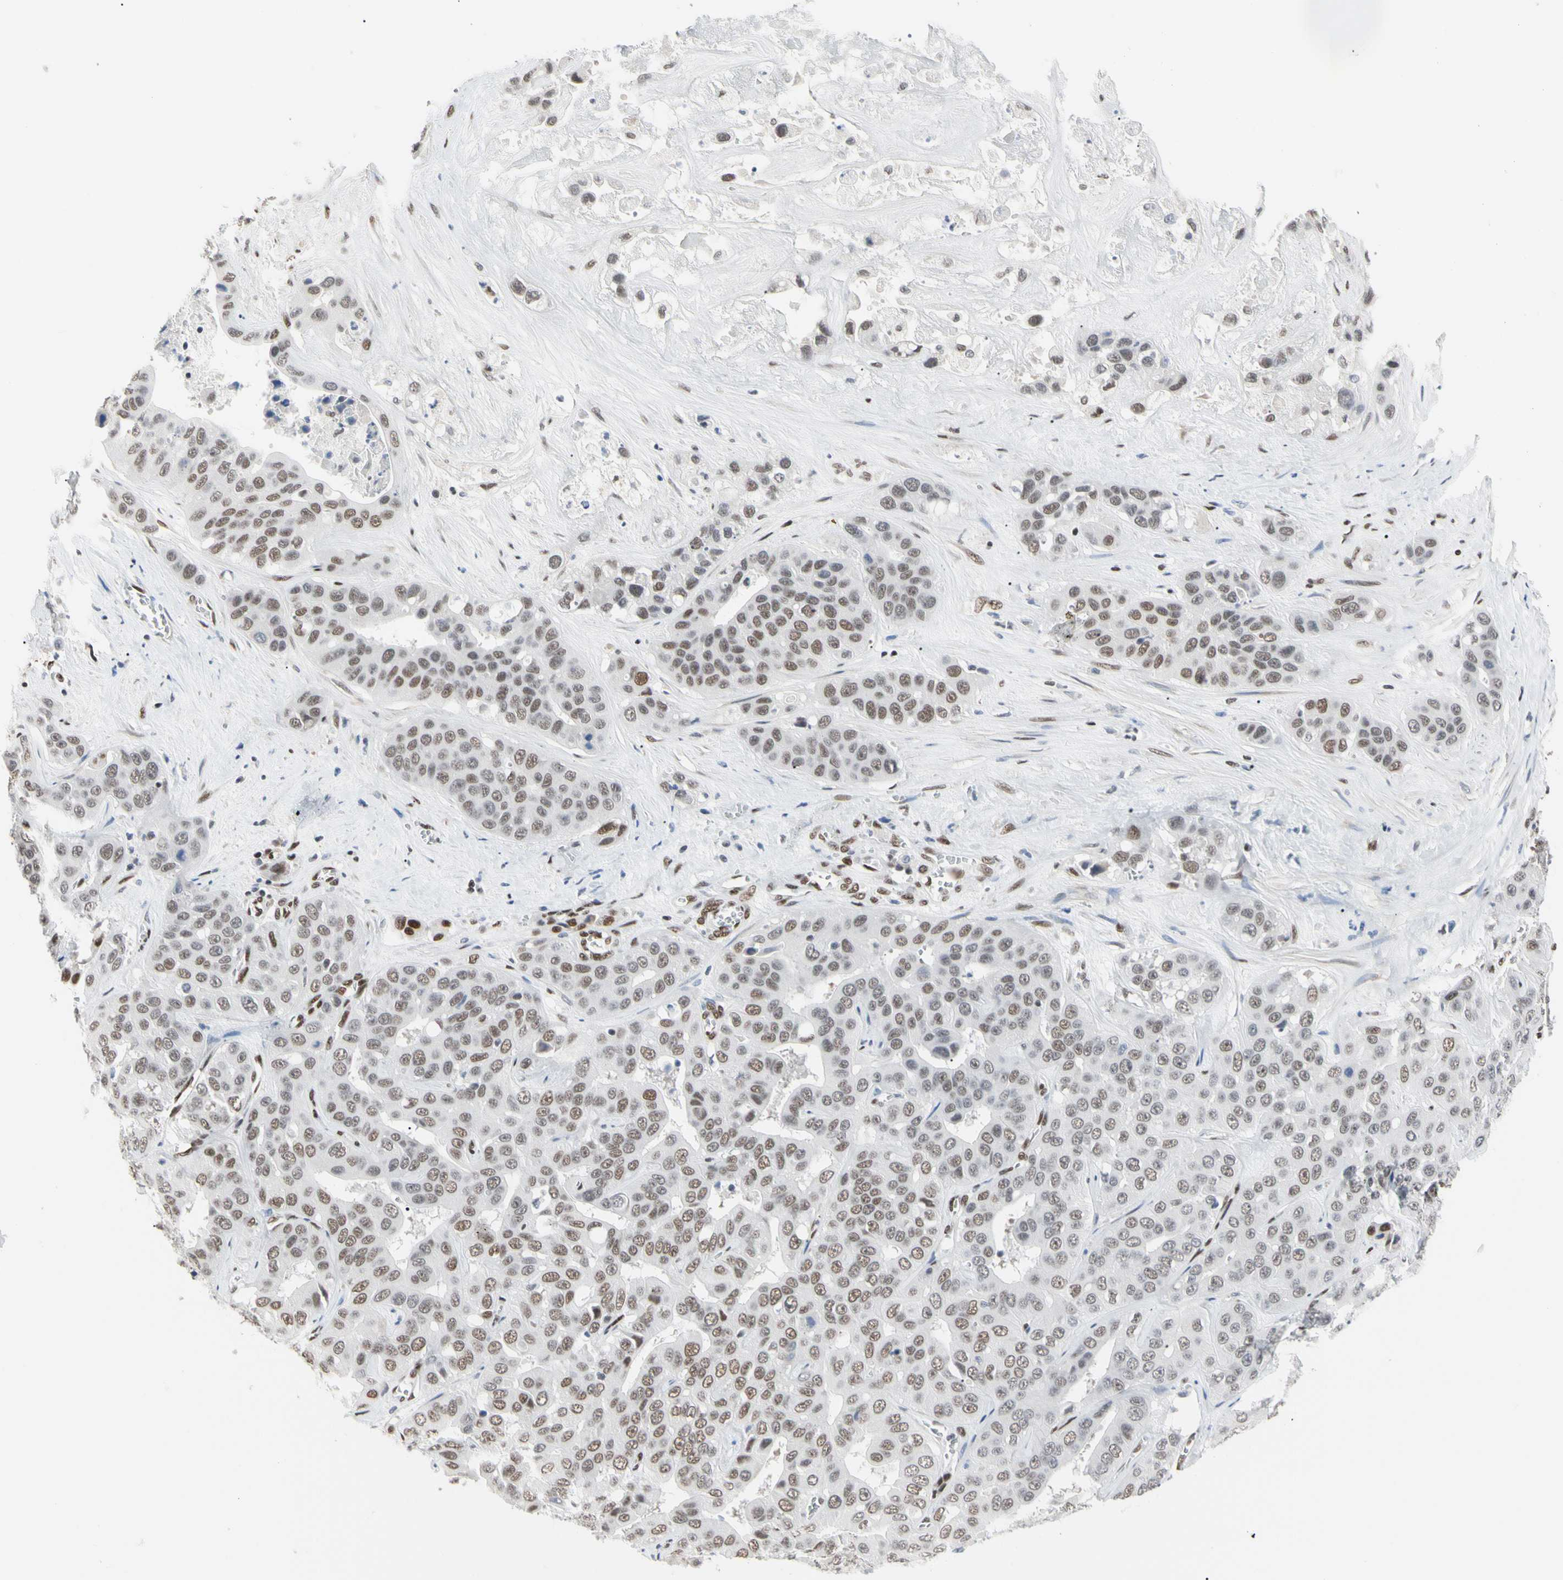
{"staining": {"intensity": "moderate", "quantity": ">75%", "location": "nuclear"}, "tissue": "liver cancer", "cell_type": "Tumor cells", "image_type": "cancer", "snomed": [{"axis": "morphology", "description": "Cholangiocarcinoma"}, {"axis": "topography", "description": "Liver"}], "caption": "Approximately >75% of tumor cells in liver cancer (cholangiocarcinoma) demonstrate moderate nuclear protein staining as visualized by brown immunohistochemical staining.", "gene": "FAM98B", "patient": {"sex": "female", "age": 52}}